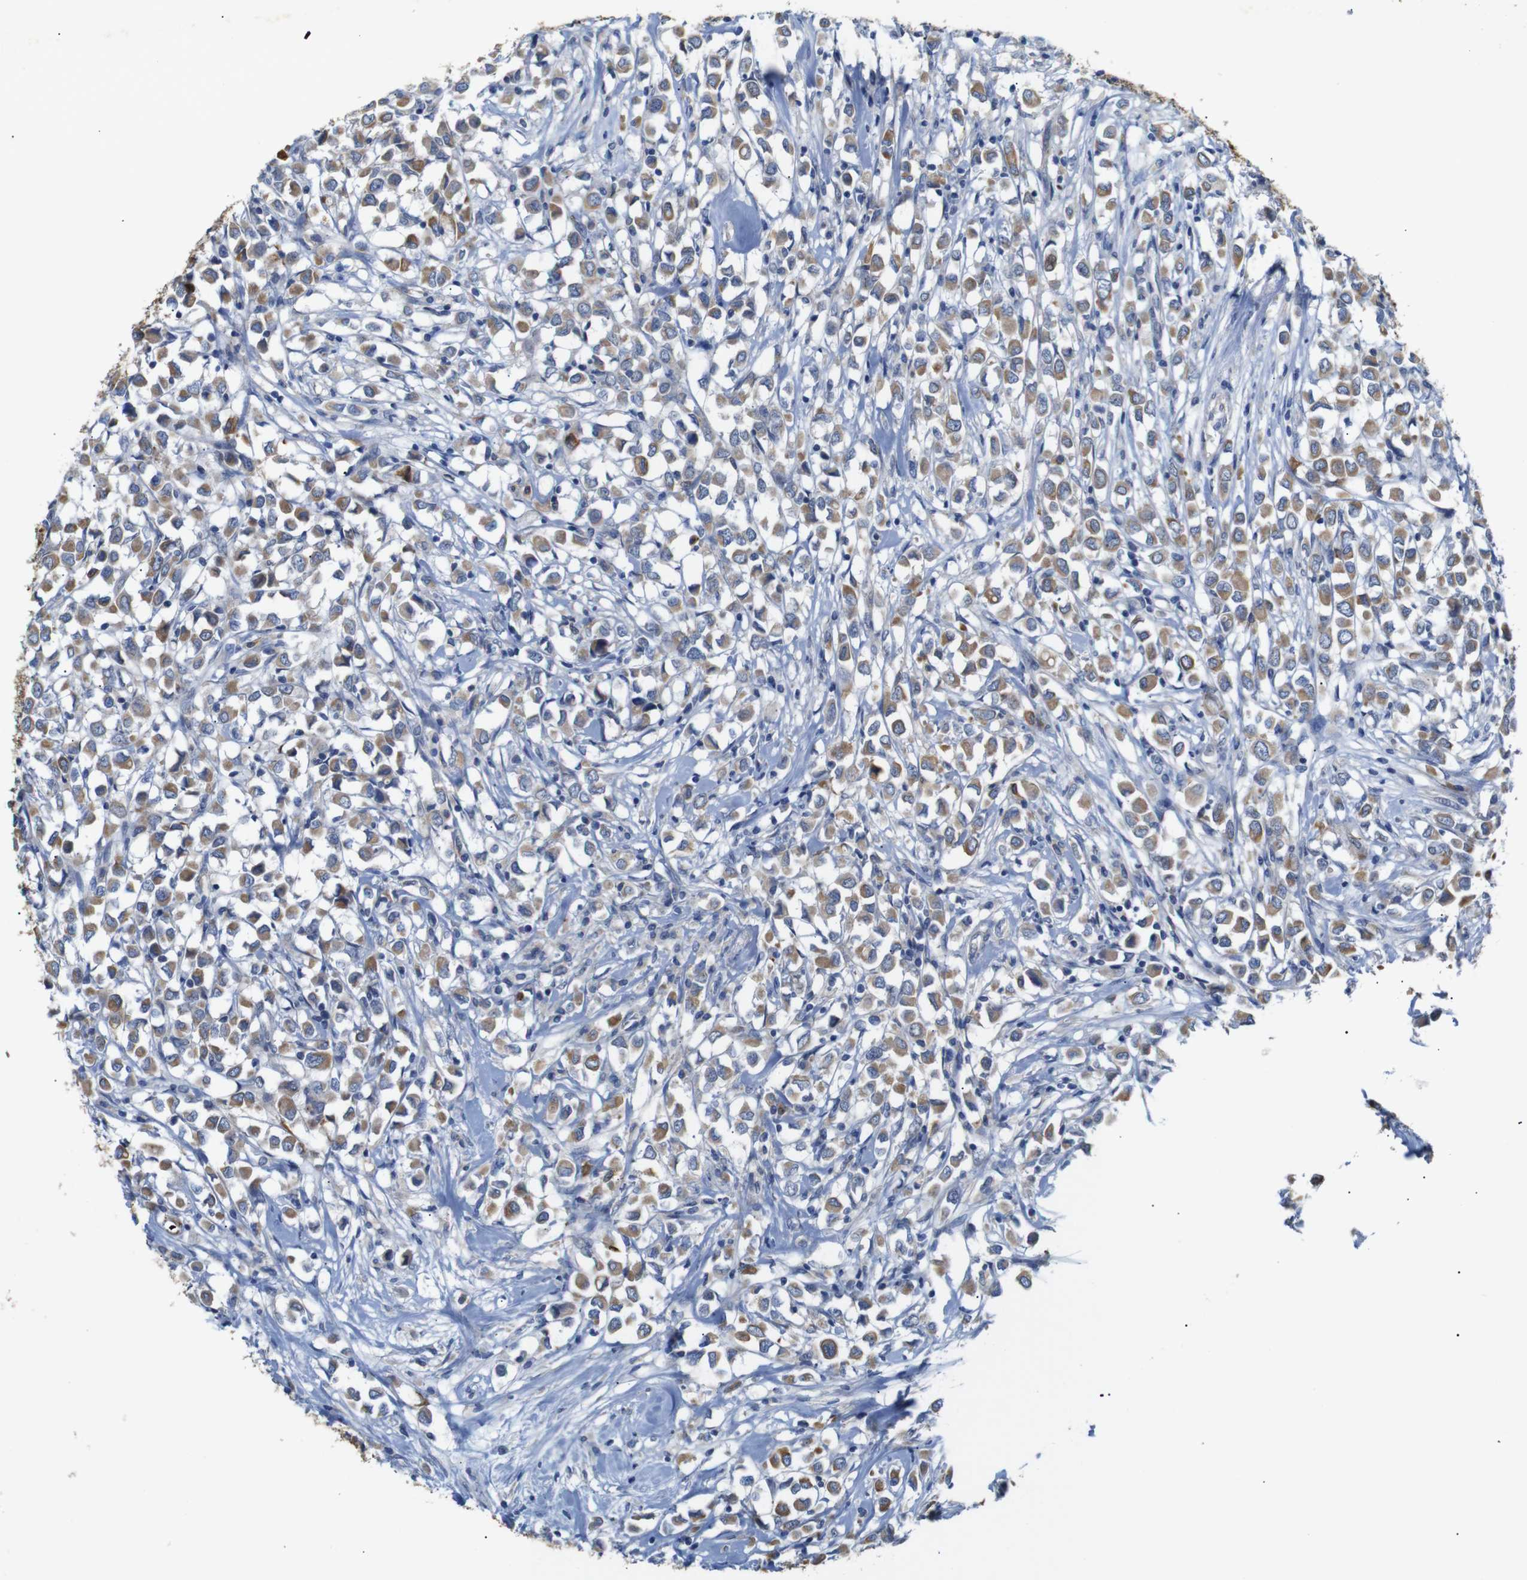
{"staining": {"intensity": "moderate", "quantity": ">75%", "location": "cytoplasmic/membranous"}, "tissue": "breast cancer", "cell_type": "Tumor cells", "image_type": "cancer", "snomed": [{"axis": "morphology", "description": "Duct carcinoma"}, {"axis": "topography", "description": "Breast"}], "caption": "The histopathology image reveals staining of breast cancer (intraductal carcinoma), revealing moderate cytoplasmic/membranous protein expression (brown color) within tumor cells.", "gene": "ALOX15", "patient": {"sex": "female", "age": 61}}